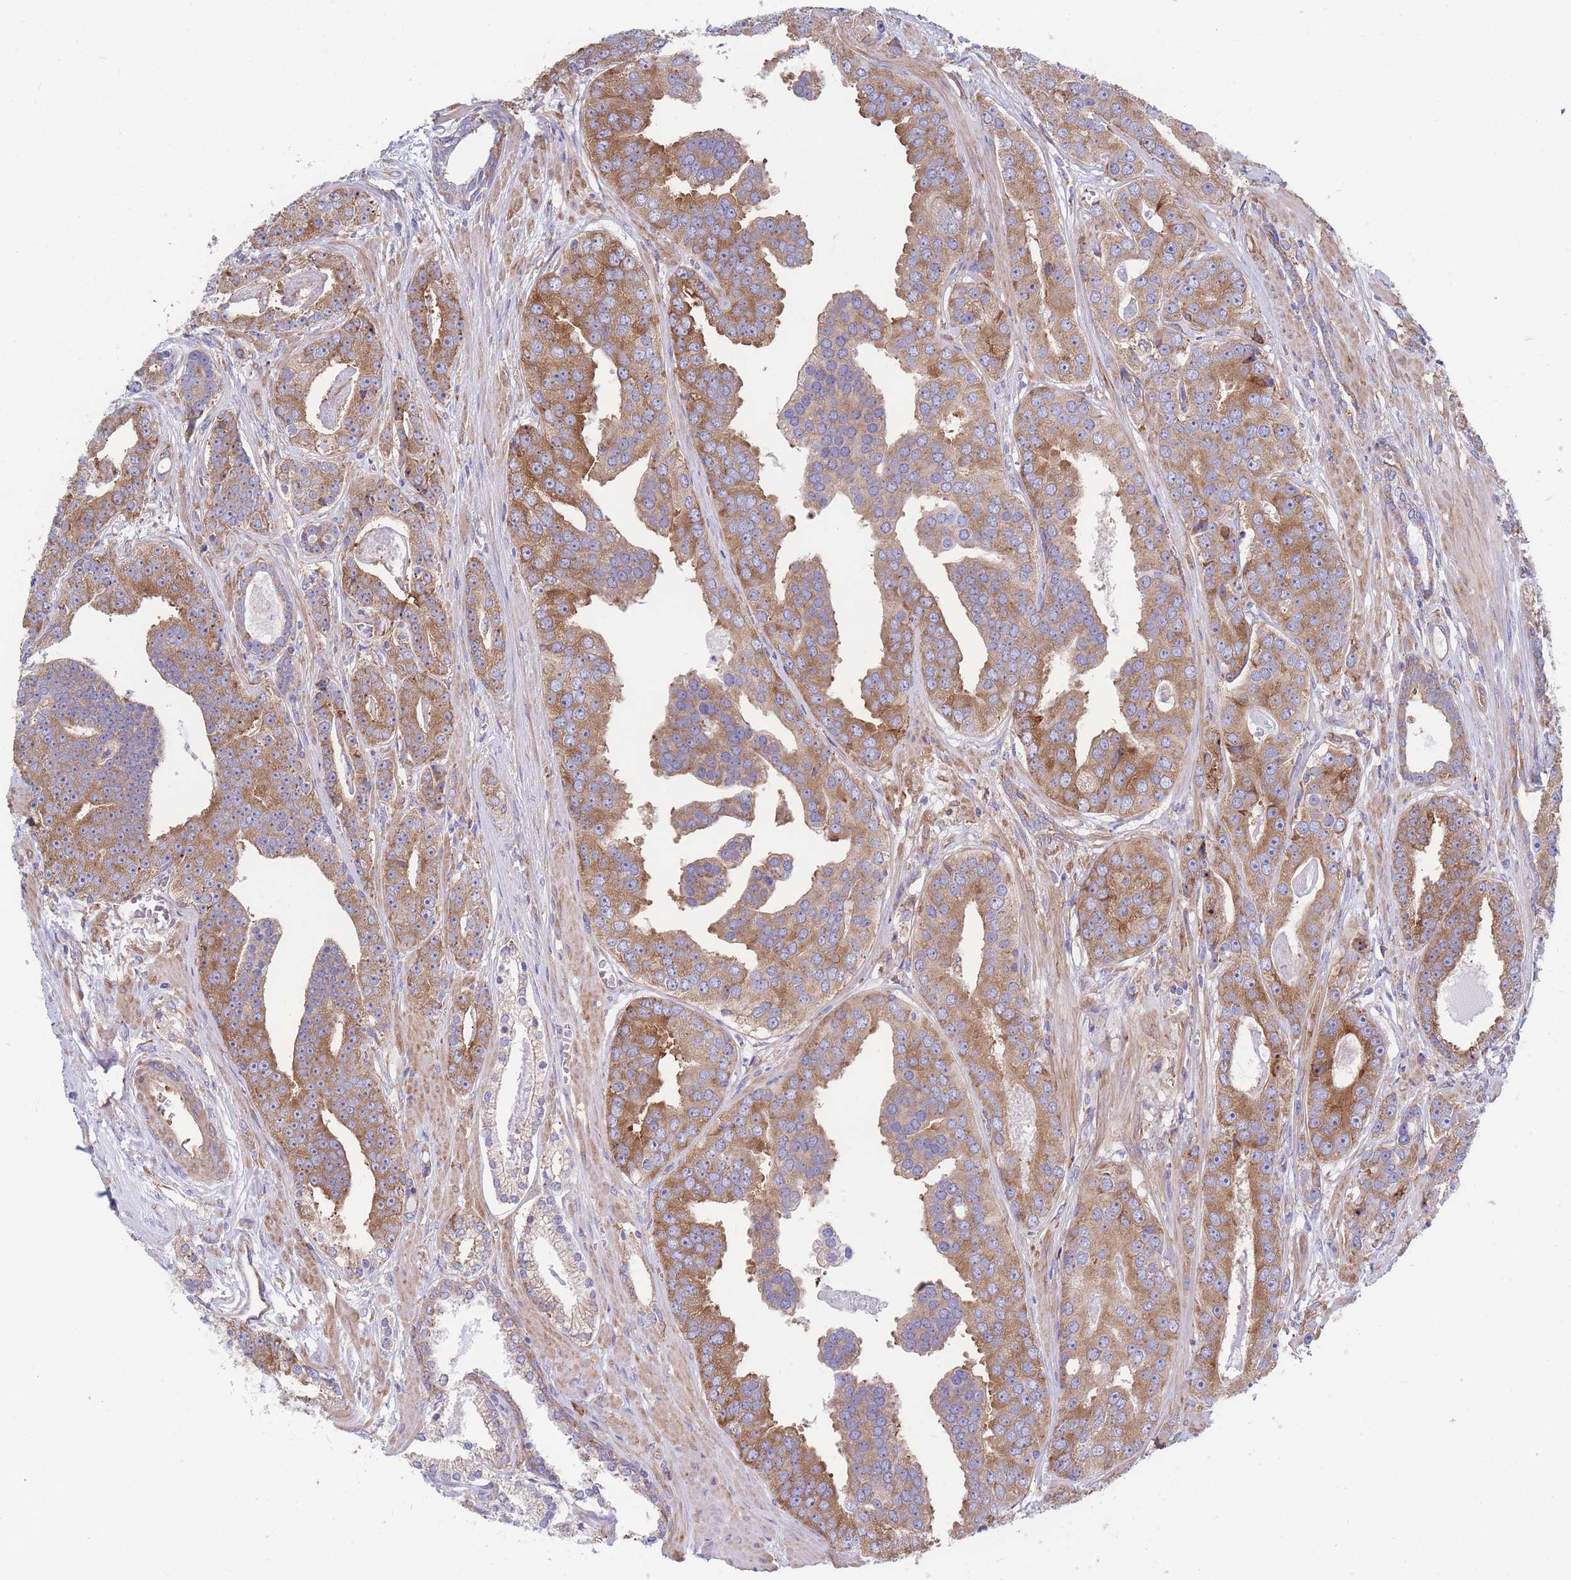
{"staining": {"intensity": "moderate", "quantity": ">75%", "location": "cytoplasmic/membranous"}, "tissue": "prostate cancer", "cell_type": "Tumor cells", "image_type": "cancer", "snomed": [{"axis": "morphology", "description": "Adenocarcinoma, High grade"}, {"axis": "topography", "description": "Prostate"}], "caption": "Moderate cytoplasmic/membranous staining for a protein is identified in about >75% of tumor cells of prostate high-grade adenocarcinoma using IHC.", "gene": "RPL8", "patient": {"sex": "male", "age": 71}}